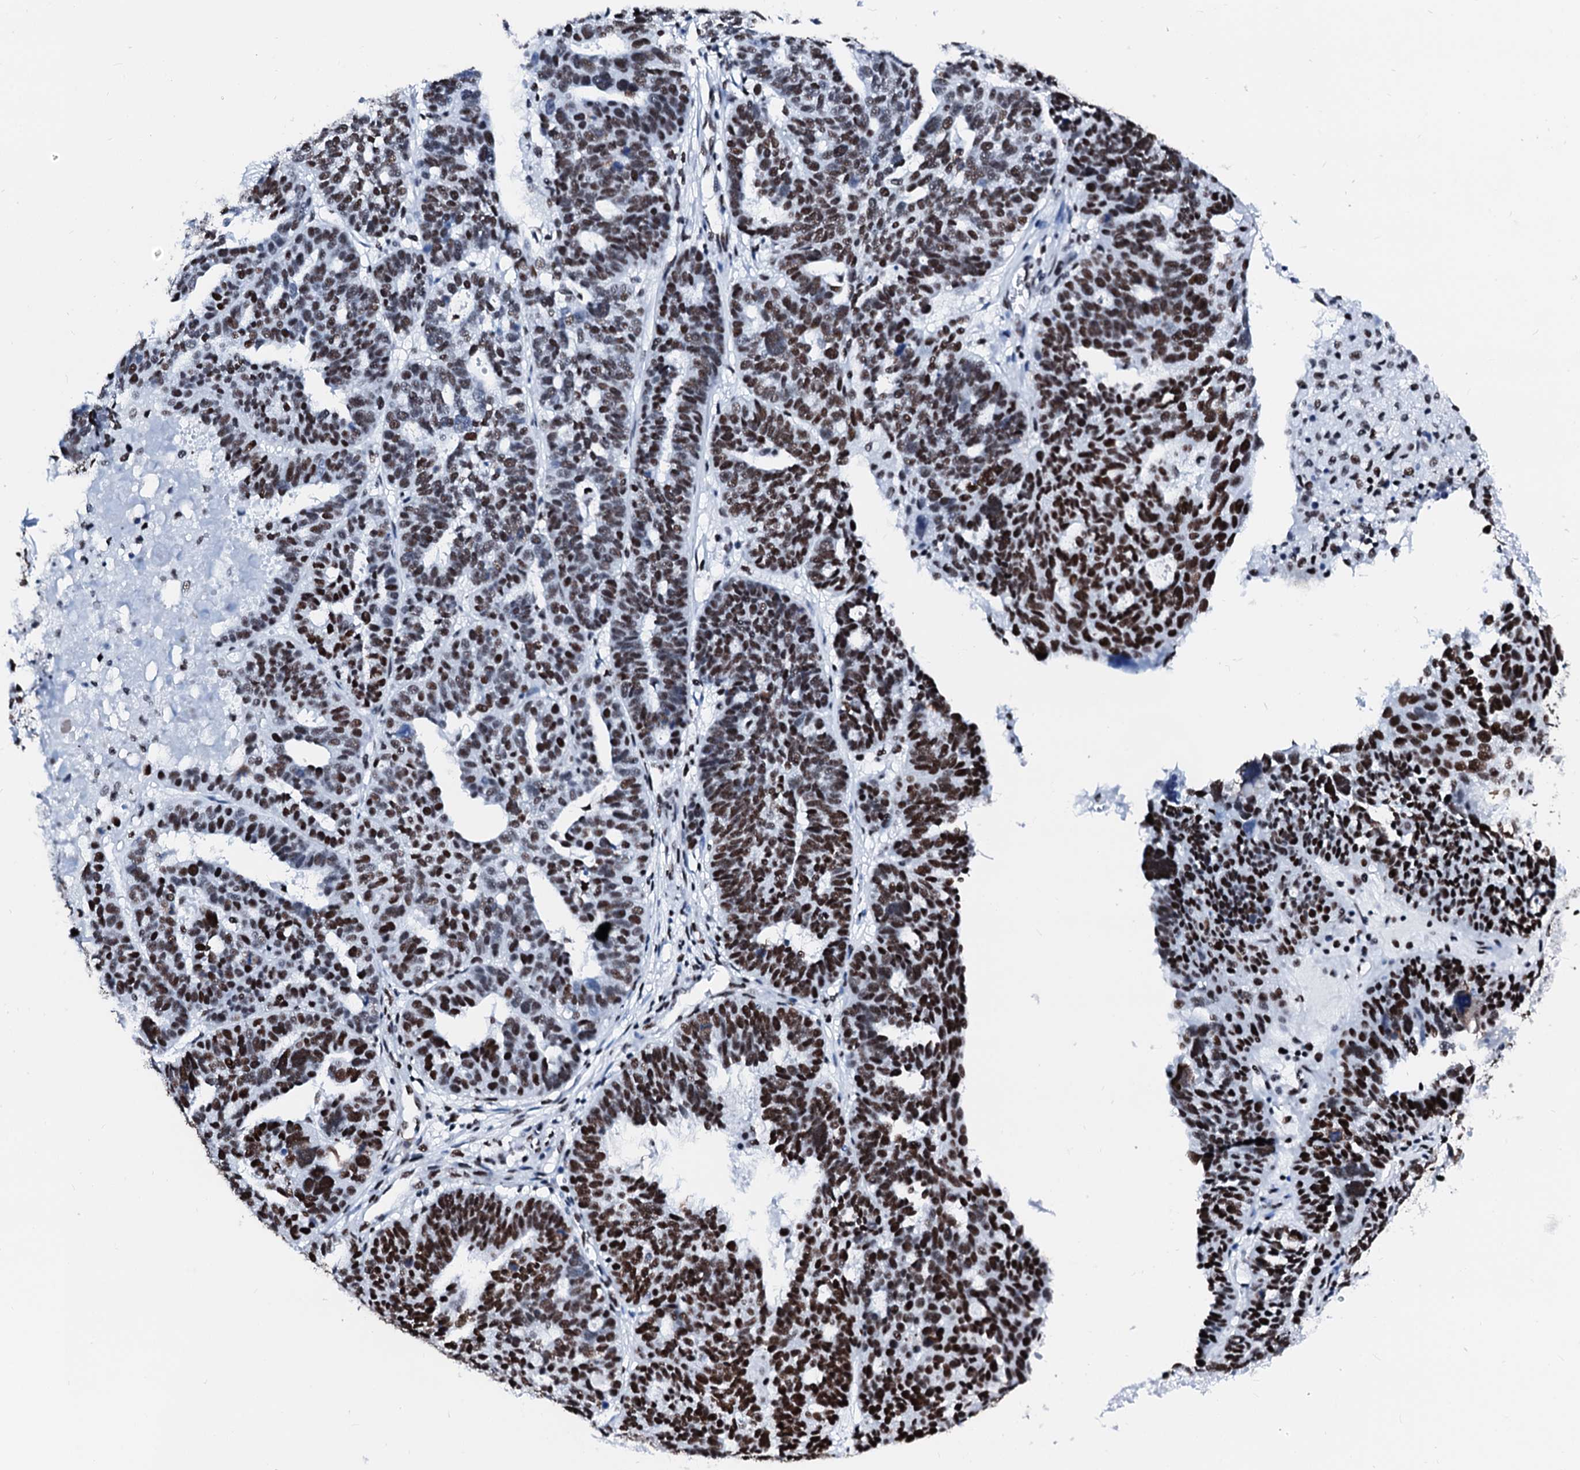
{"staining": {"intensity": "strong", "quantity": ">75%", "location": "nuclear"}, "tissue": "ovarian cancer", "cell_type": "Tumor cells", "image_type": "cancer", "snomed": [{"axis": "morphology", "description": "Cystadenocarcinoma, serous, NOS"}, {"axis": "topography", "description": "Ovary"}], "caption": "This is a photomicrograph of immunohistochemistry staining of ovarian serous cystadenocarcinoma, which shows strong expression in the nuclear of tumor cells.", "gene": "RALY", "patient": {"sex": "female", "age": 59}}